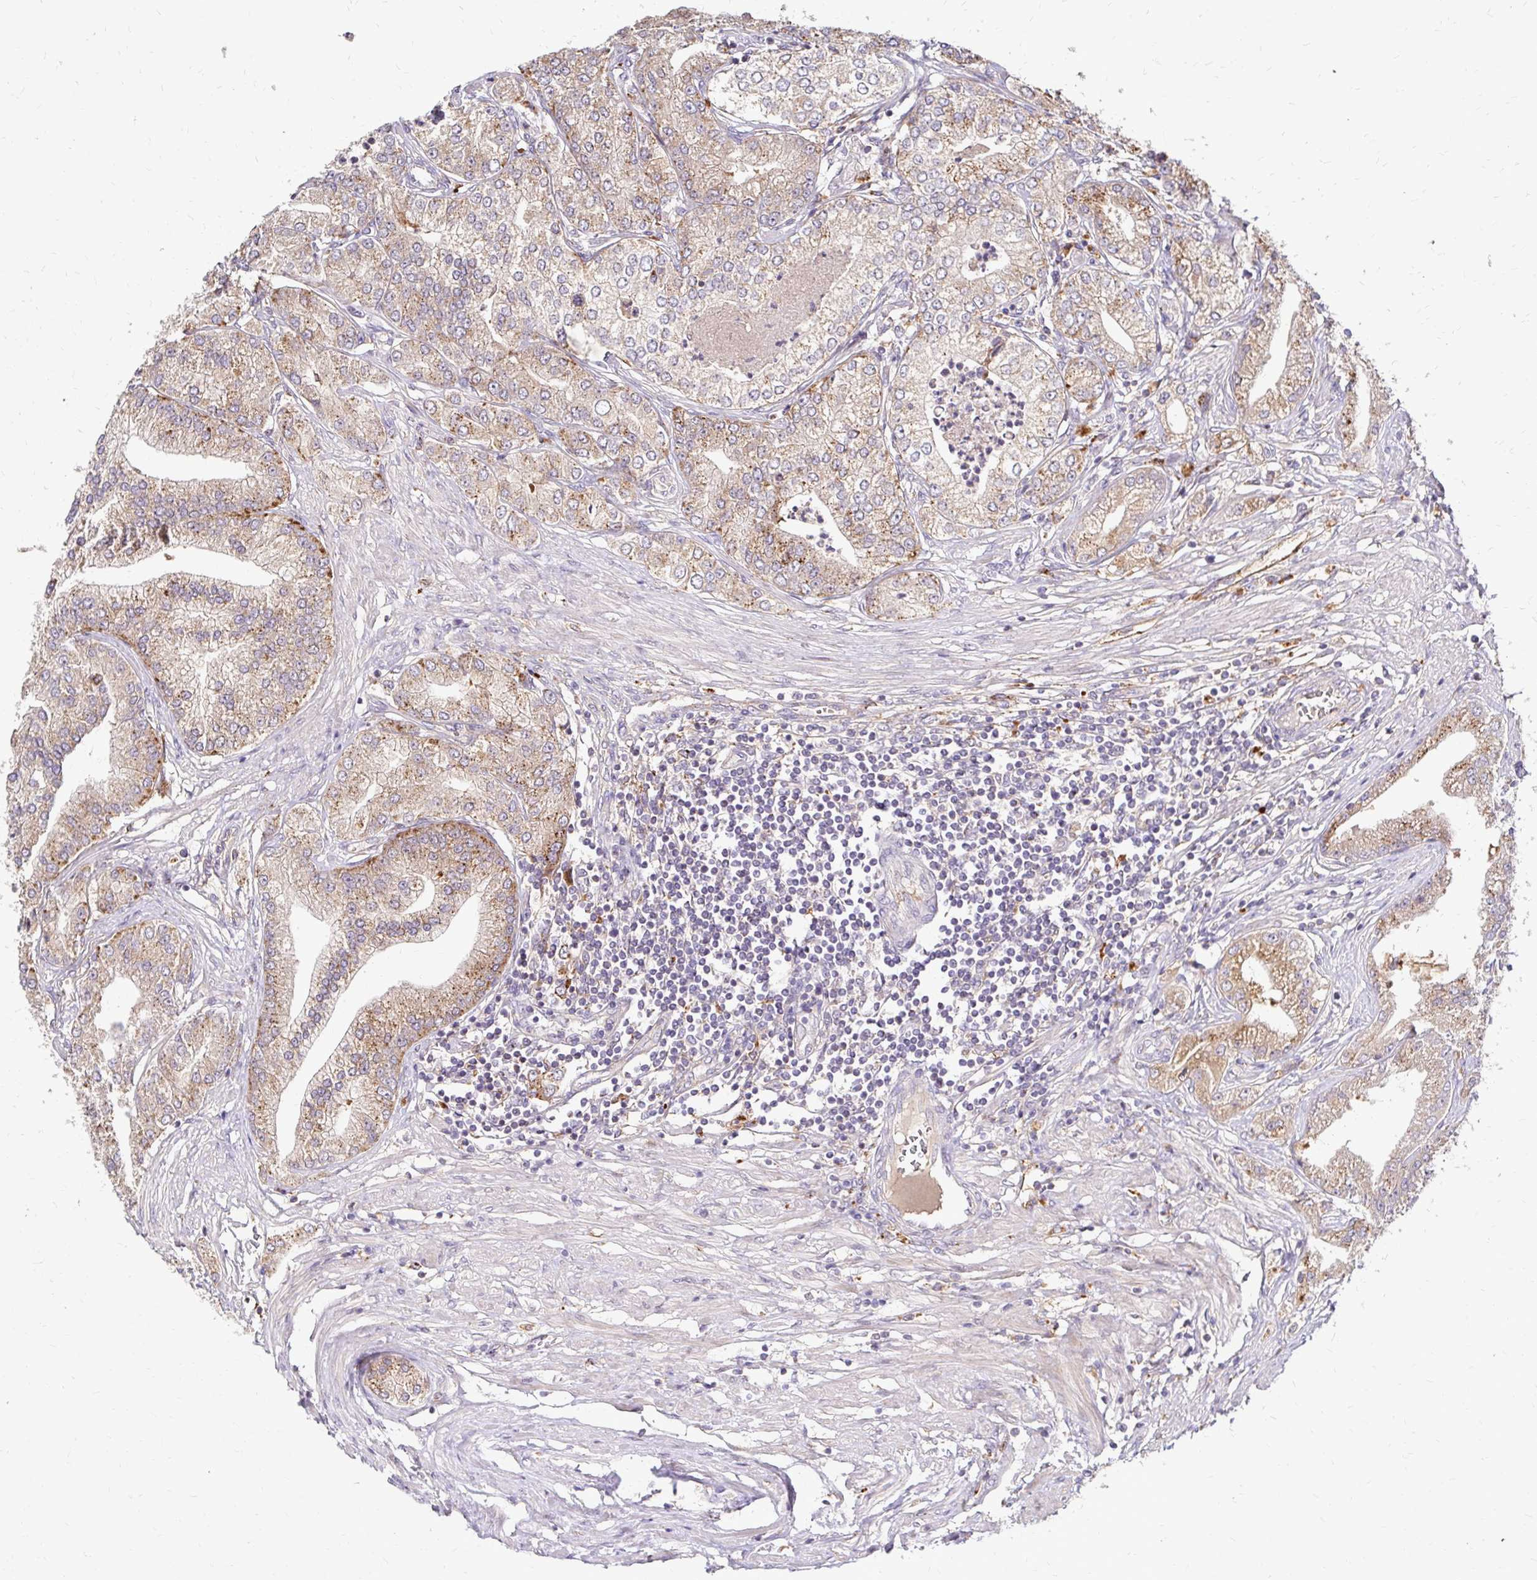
{"staining": {"intensity": "moderate", "quantity": "25%-75%", "location": "cytoplasmic/membranous"}, "tissue": "prostate cancer", "cell_type": "Tumor cells", "image_type": "cancer", "snomed": [{"axis": "morphology", "description": "Adenocarcinoma, High grade"}, {"axis": "topography", "description": "Prostate"}], "caption": "The micrograph reveals staining of prostate adenocarcinoma (high-grade), revealing moderate cytoplasmic/membranous protein positivity (brown color) within tumor cells. (DAB = brown stain, brightfield microscopy at high magnification).", "gene": "IDUA", "patient": {"sex": "male", "age": 61}}